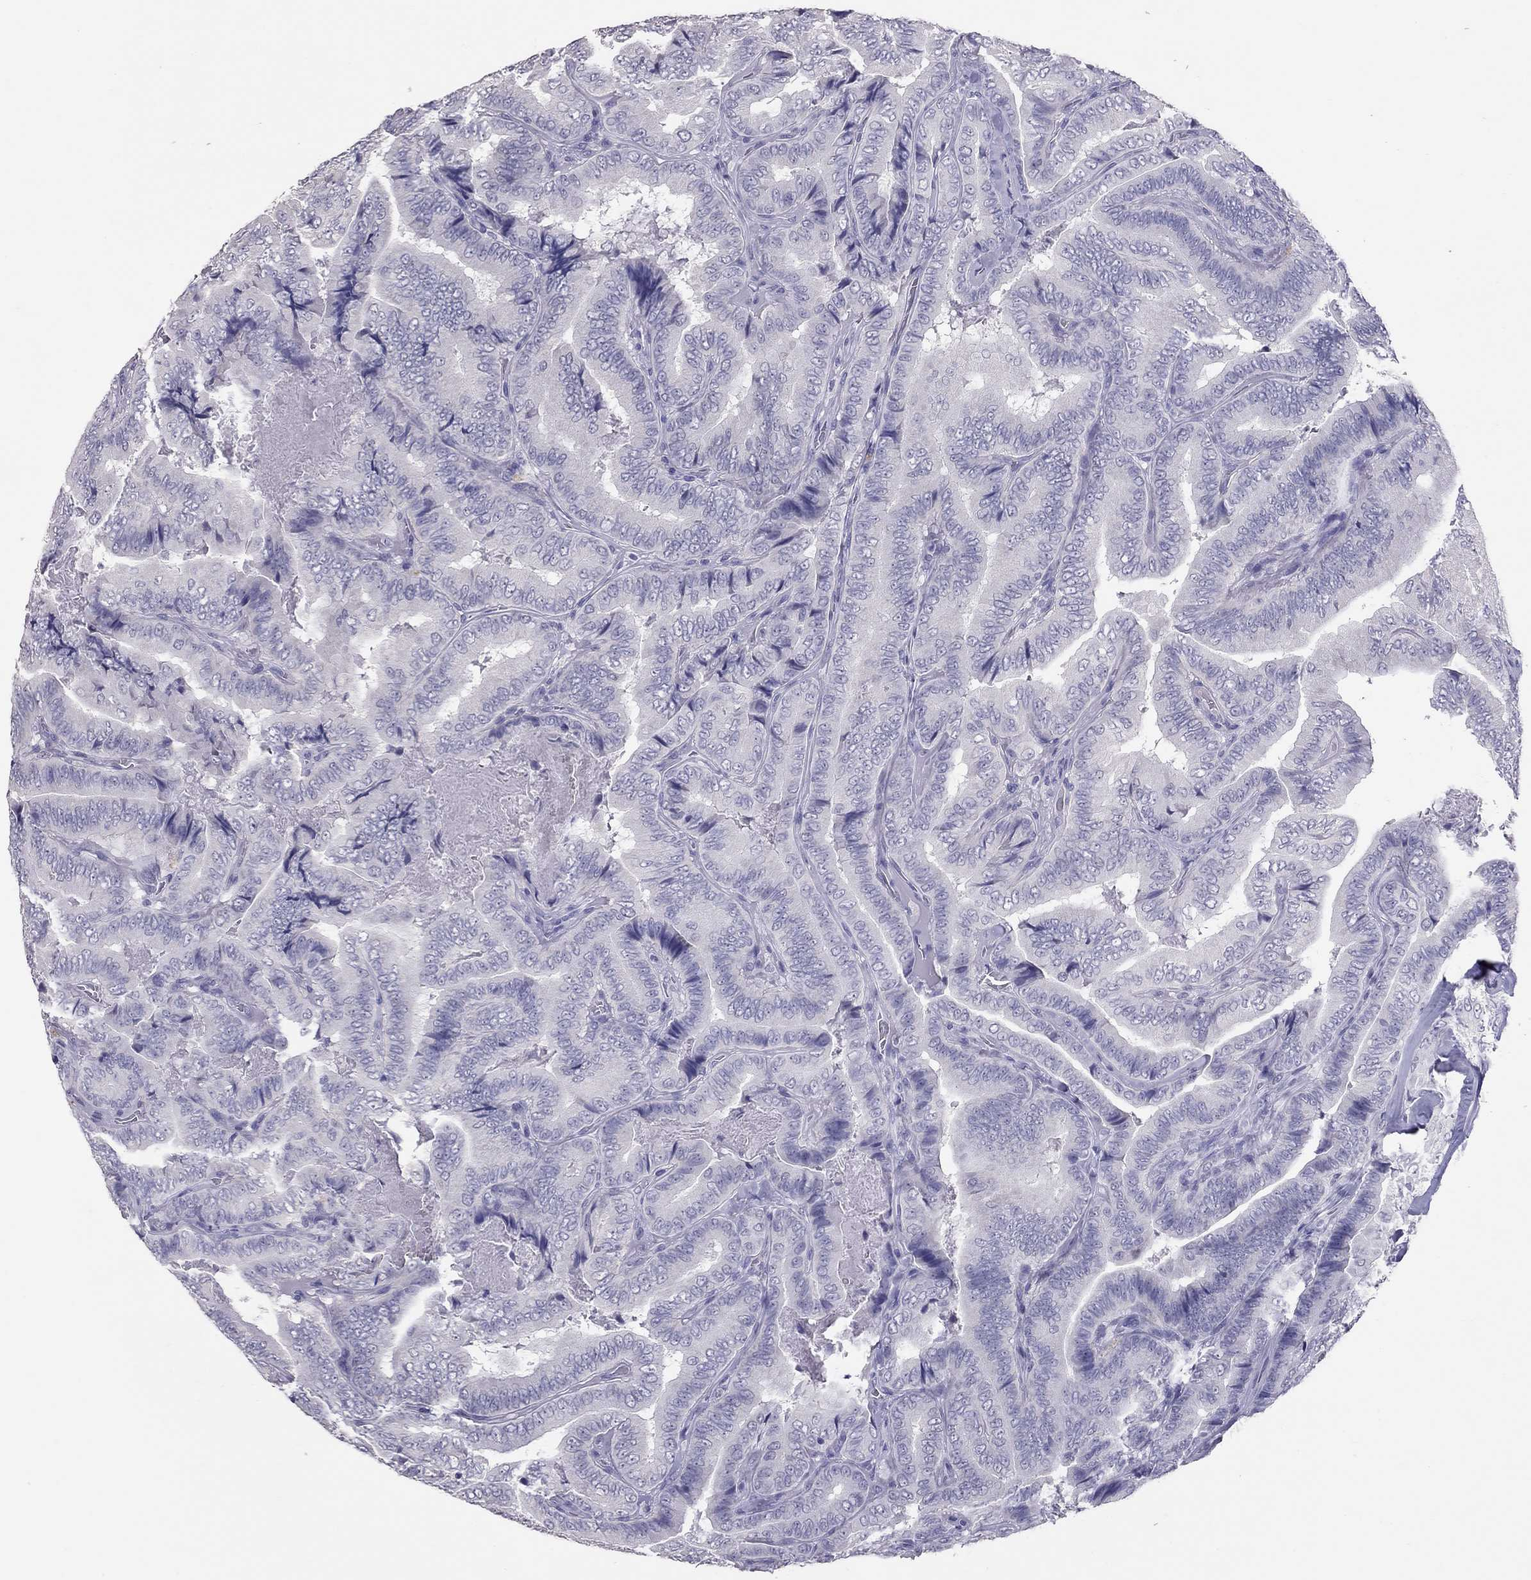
{"staining": {"intensity": "negative", "quantity": "none", "location": "none"}, "tissue": "thyroid cancer", "cell_type": "Tumor cells", "image_type": "cancer", "snomed": [{"axis": "morphology", "description": "Papillary adenocarcinoma, NOS"}, {"axis": "topography", "description": "Thyroid gland"}], "caption": "Immunohistochemical staining of human thyroid papillary adenocarcinoma shows no significant positivity in tumor cells.", "gene": "PSMB11", "patient": {"sex": "male", "age": 61}}